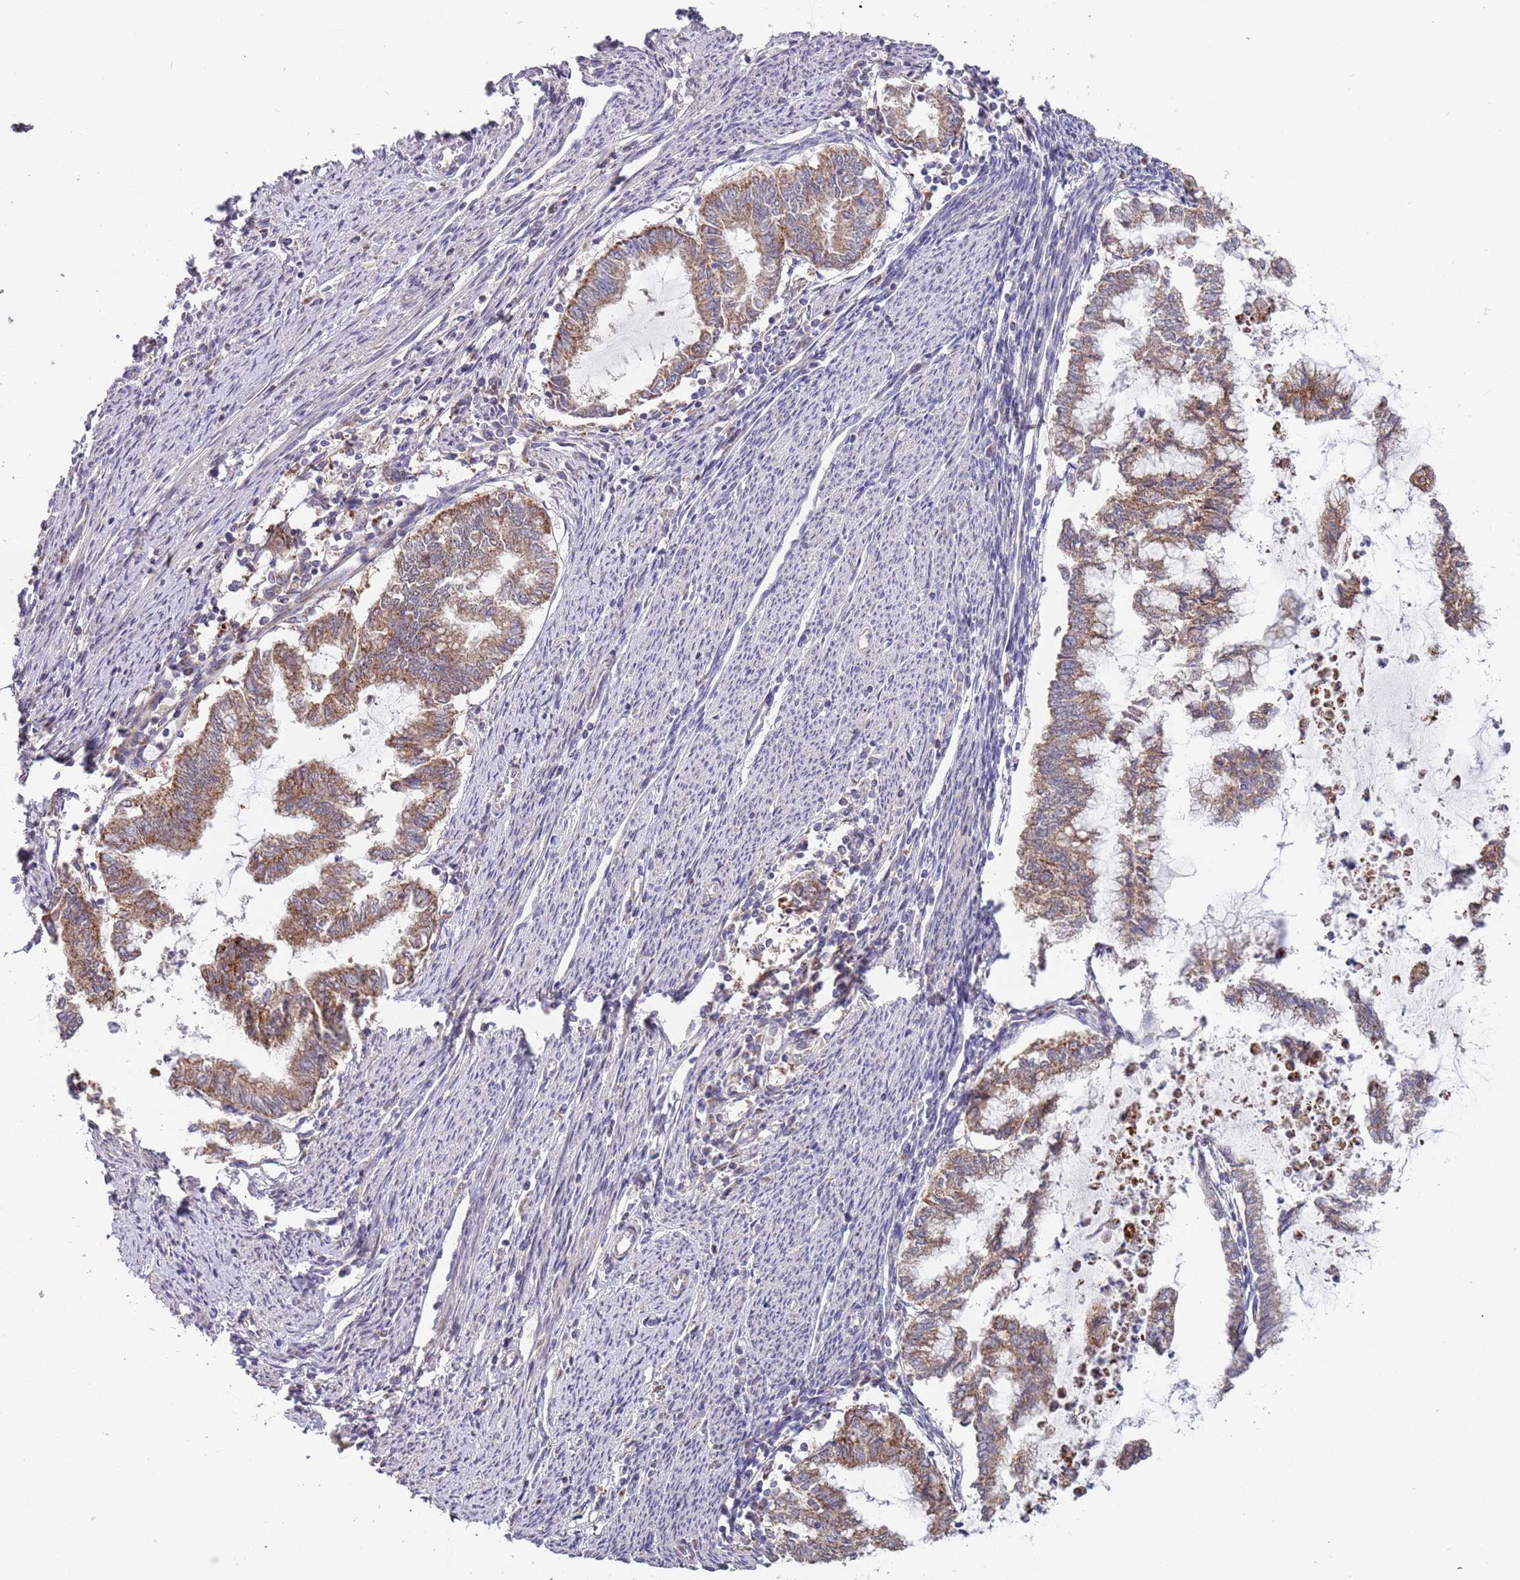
{"staining": {"intensity": "moderate", "quantity": ">75%", "location": "cytoplasmic/membranous"}, "tissue": "endometrial cancer", "cell_type": "Tumor cells", "image_type": "cancer", "snomed": [{"axis": "morphology", "description": "Adenocarcinoma, NOS"}, {"axis": "topography", "description": "Endometrium"}], "caption": "Immunohistochemical staining of adenocarcinoma (endometrial) demonstrates medium levels of moderate cytoplasmic/membranous protein expression in about >75% of tumor cells.", "gene": "ABCC10", "patient": {"sex": "female", "age": 79}}